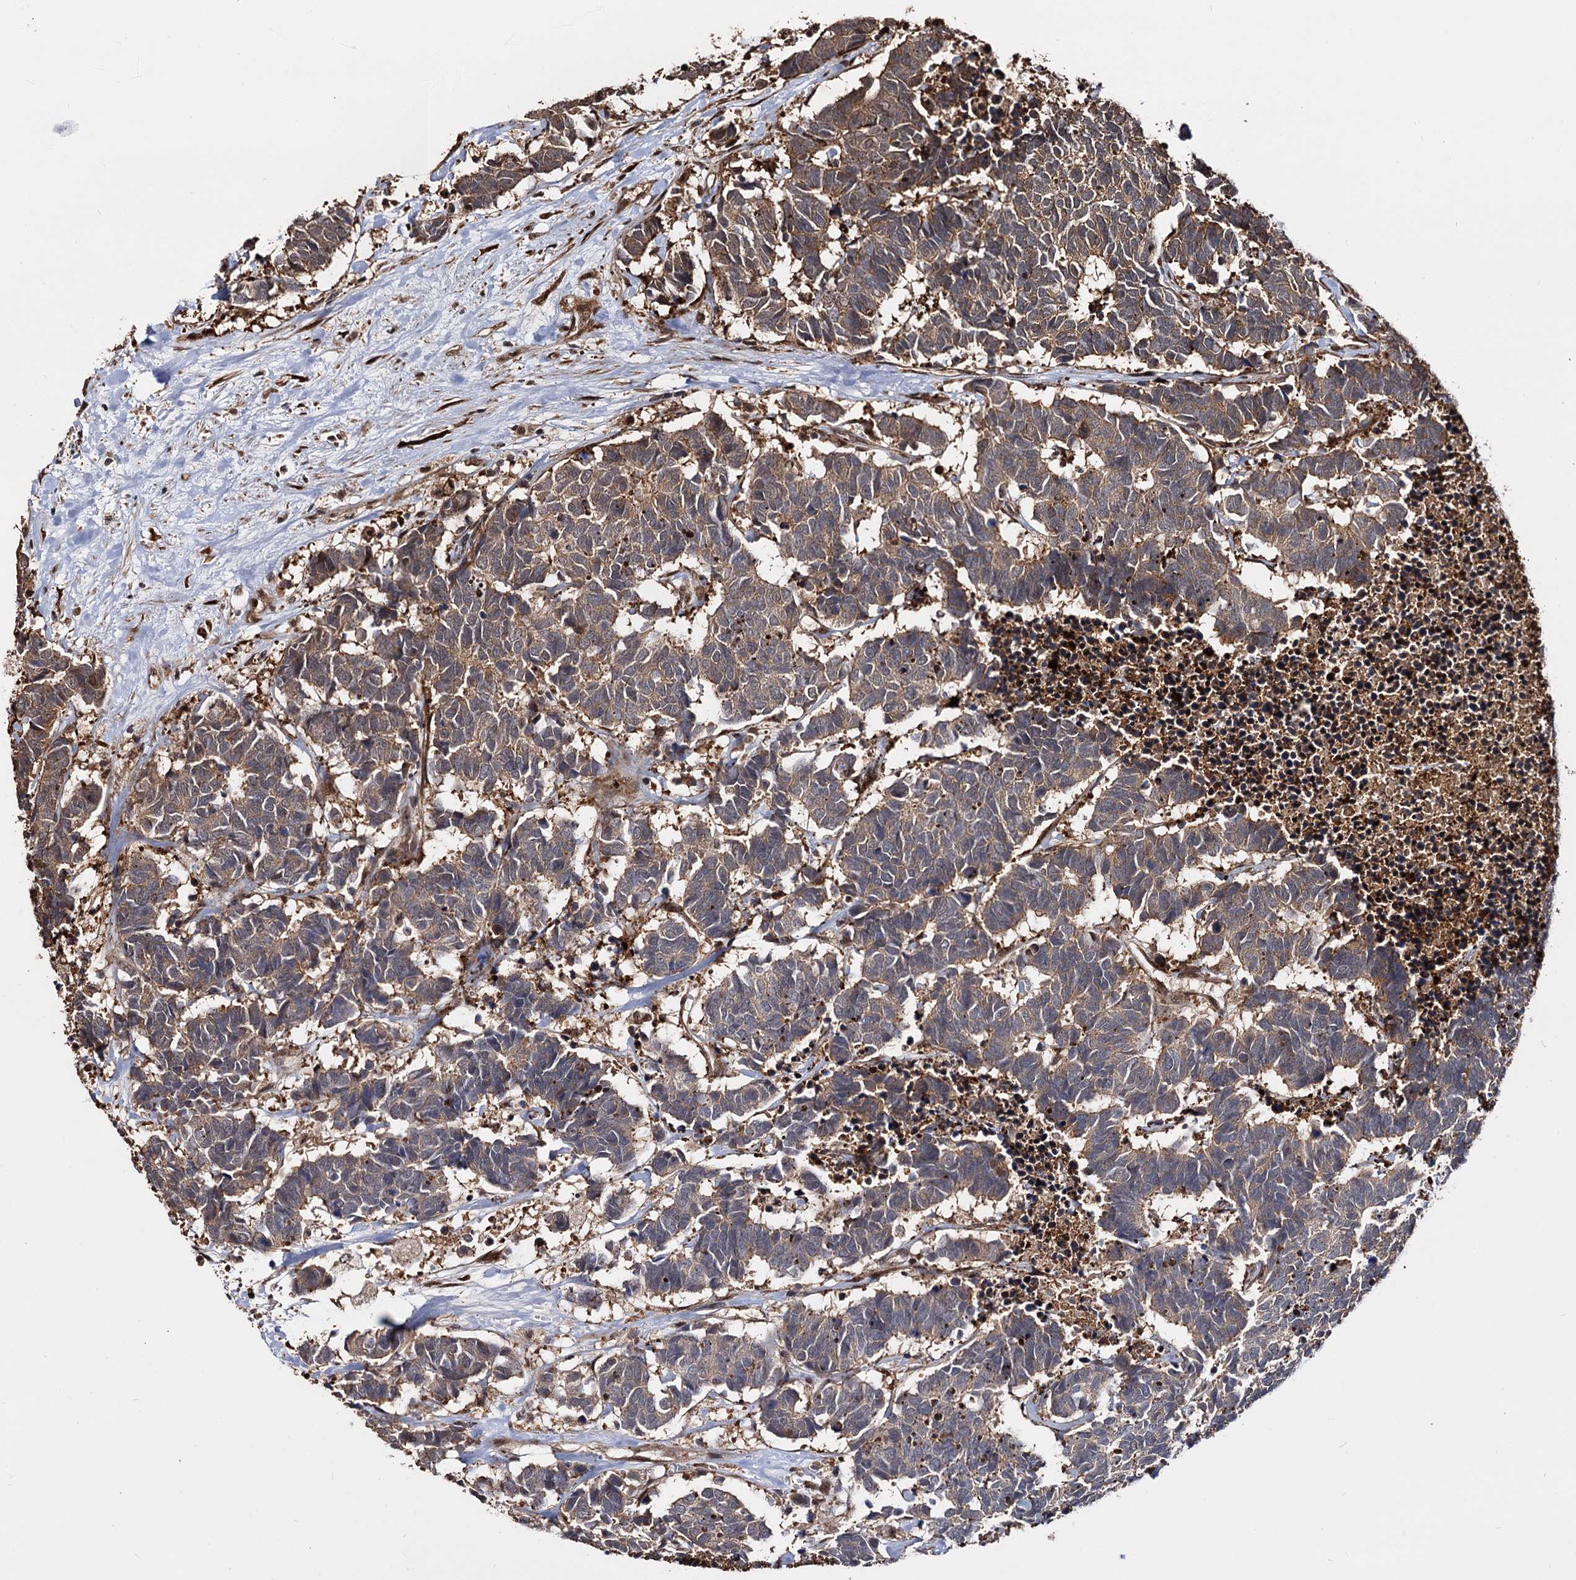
{"staining": {"intensity": "strong", "quantity": "25%-75%", "location": "cytoplasmic/membranous"}, "tissue": "carcinoid", "cell_type": "Tumor cells", "image_type": "cancer", "snomed": [{"axis": "morphology", "description": "Carcinoma, NOS"}, {"axis": "morphology", "description": "Carcinoid, malignant, NOS"}, {"axis": "topography", "description": "Urinary bladder"}], "caption": "Carcinoma stained with a brown dye shows strong cytoplasmic/membranous positive expression in approximately 25%-75% of tumor cells.", "gene": "PIGB", "patient": {"sex": "male", "age": 57}}